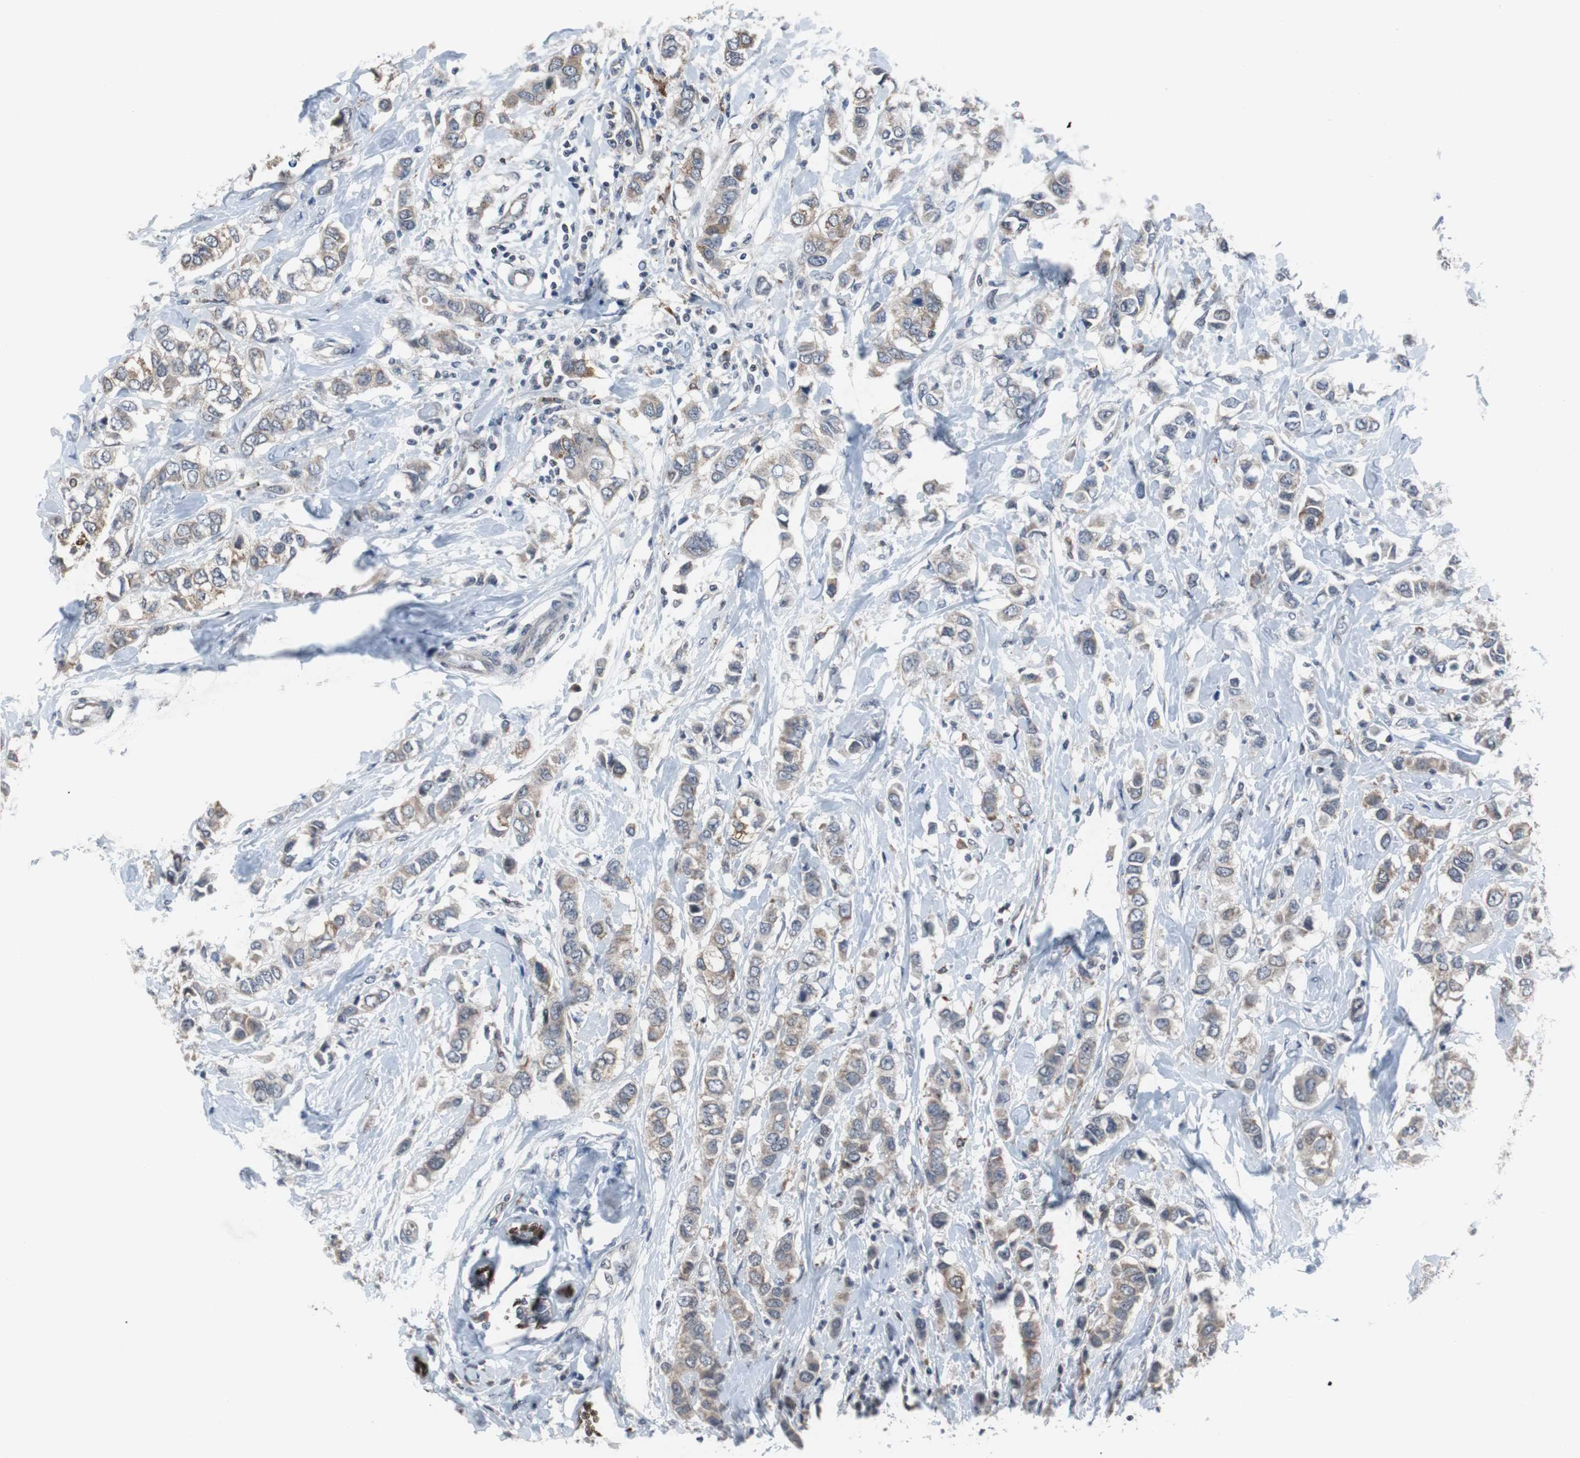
{"staining": {"intensity": "weak", "quantity": "25%-75%", "location": "cytoplasmic/membranous"}, "tissue": "breast cancer", "cell_type": "Tumor cells", "image_type": "cancer", "snomed": [{"axis": "morphology", "description": "Duct carcinoma"}, {"axis": "topography", "description": "Breast"}], "caption": "The micrograph exhibits staining of breast cancer, revealing weak cytoplasmic/membranous protein positivity (brown color) within tumor cells.", "gene": "TP63", "patient": {"sex": "female", "age": 50}}